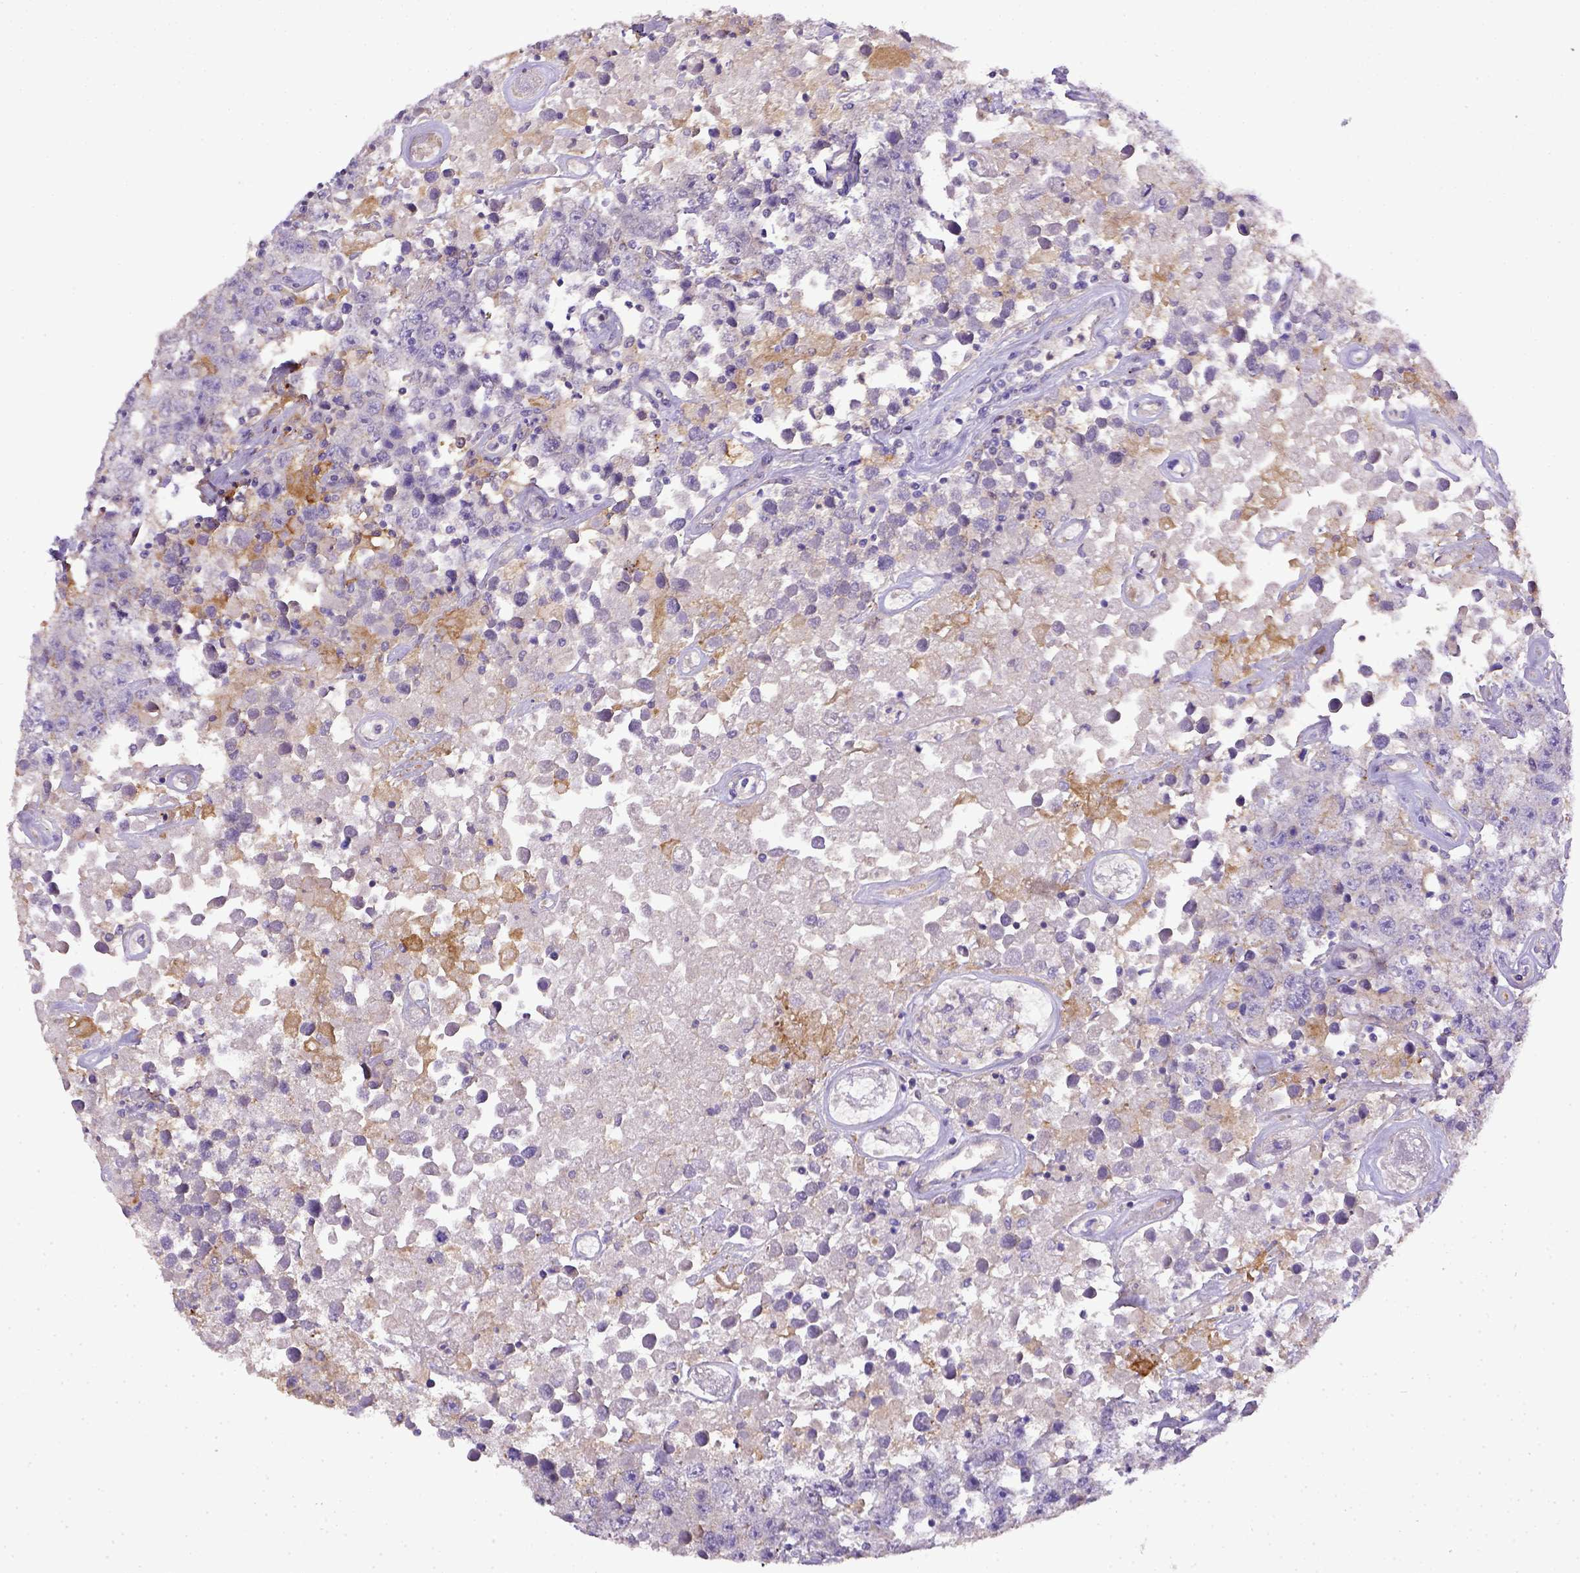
{"staining": {"intensity": "negative", "quantity": "none", "location": "none"}, "tissue": "testis cancer", "cell_type": "Tumor cells", "image_type": "cancer", "snomed": [{"axis": "morphology", "description": "Seminoma, NOS"}, {"axis": "topography", "description": "Testis"}], "caption": "The histopathology image displays no staining of tumor cells in testis cancer (seminoma).", "gene": "CD40", "patient": {"sex": "male", "age": 52}}